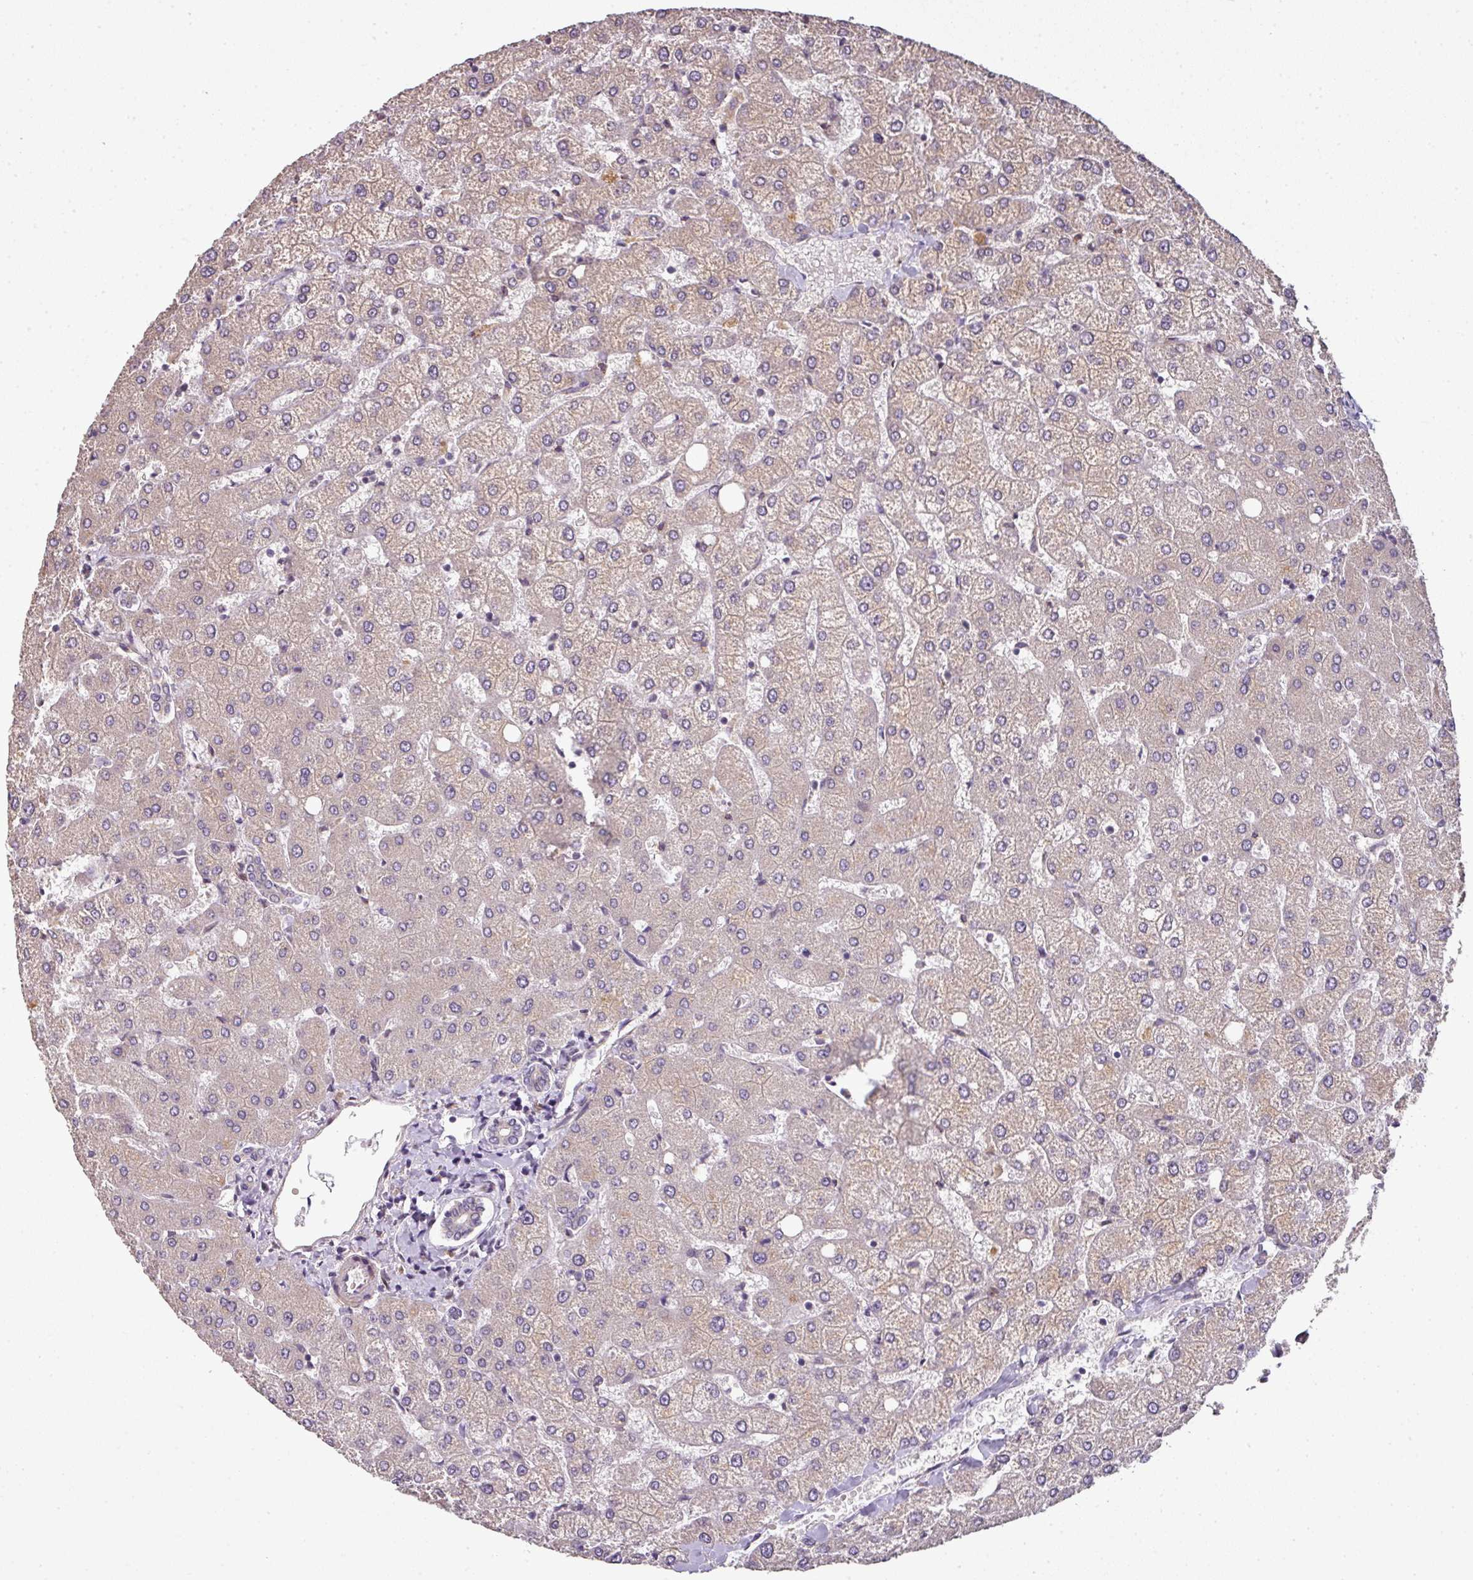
{"staining": {"intensity": "negative", "quantity": "none", "location": "none"}, "tissue": "liver", "cell_type": "Cholangiocytes", "image_type": "normal", "snomed": [{"axis": "morphology", "description": "Normal tissue, NOS"}, {"axis": "topography", "description": "Liver"}], "caption": "Immunohistochemistry (IHC) of benign liver exhibits no expression in cholangiocytes. Brightfield microscopy of immunohistochemistry (IHC) stained with DAB (brown) and hematoxylin (blue), captured at high magnification.", "gene": "SPCS3", "patient": {"sex": "female", "age": 54}}